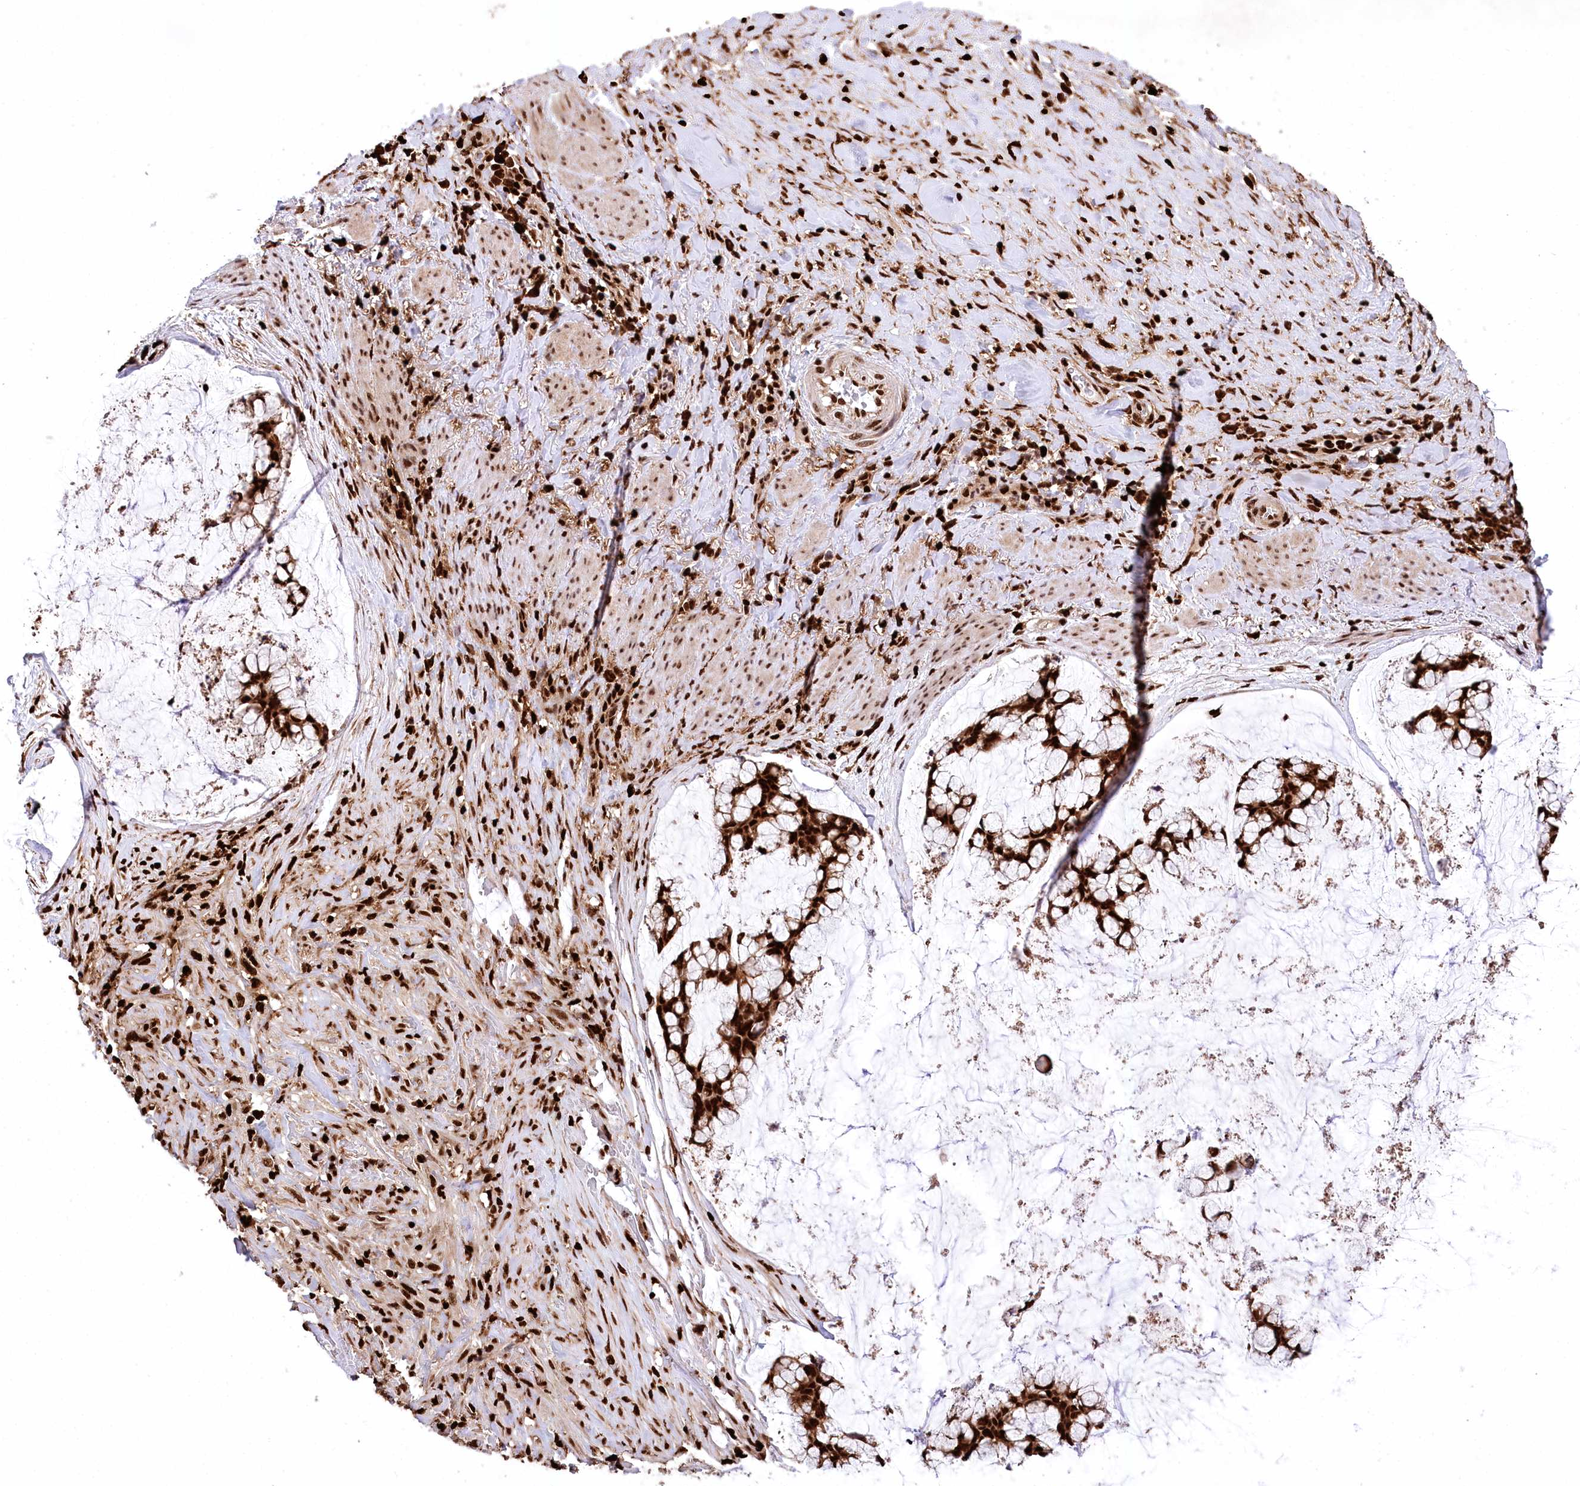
{"staining": {"intensity": "strong", "quantity": ">75%", "location": "cytoplasmic/membranous,nuclear"}, "tissue": "ovarian cancer", "cell_type": "Tumor cells", "image_type": "cancer", "snomed": [{"axis": "morphology", "description": "Cystadenocarcinoma, mucinous, NOS"}, {"axis": "topography", "description": "Ovary"}], "caption": "Immunohistochemistry (IHC) image of neoplastic tissue: human mucinous cystadenocarcinoma (ovarian) stained using immunohistochemistry (IHC) displays high levels of strong protein expression localized specifically in the cytoplasmic/membranous and nuclear of tumor cells, appearing as a cytoplasmic/membranous and nuclear brown color.", "gene": "FIGN", "patient": {"sex": "female", "age": 42}}